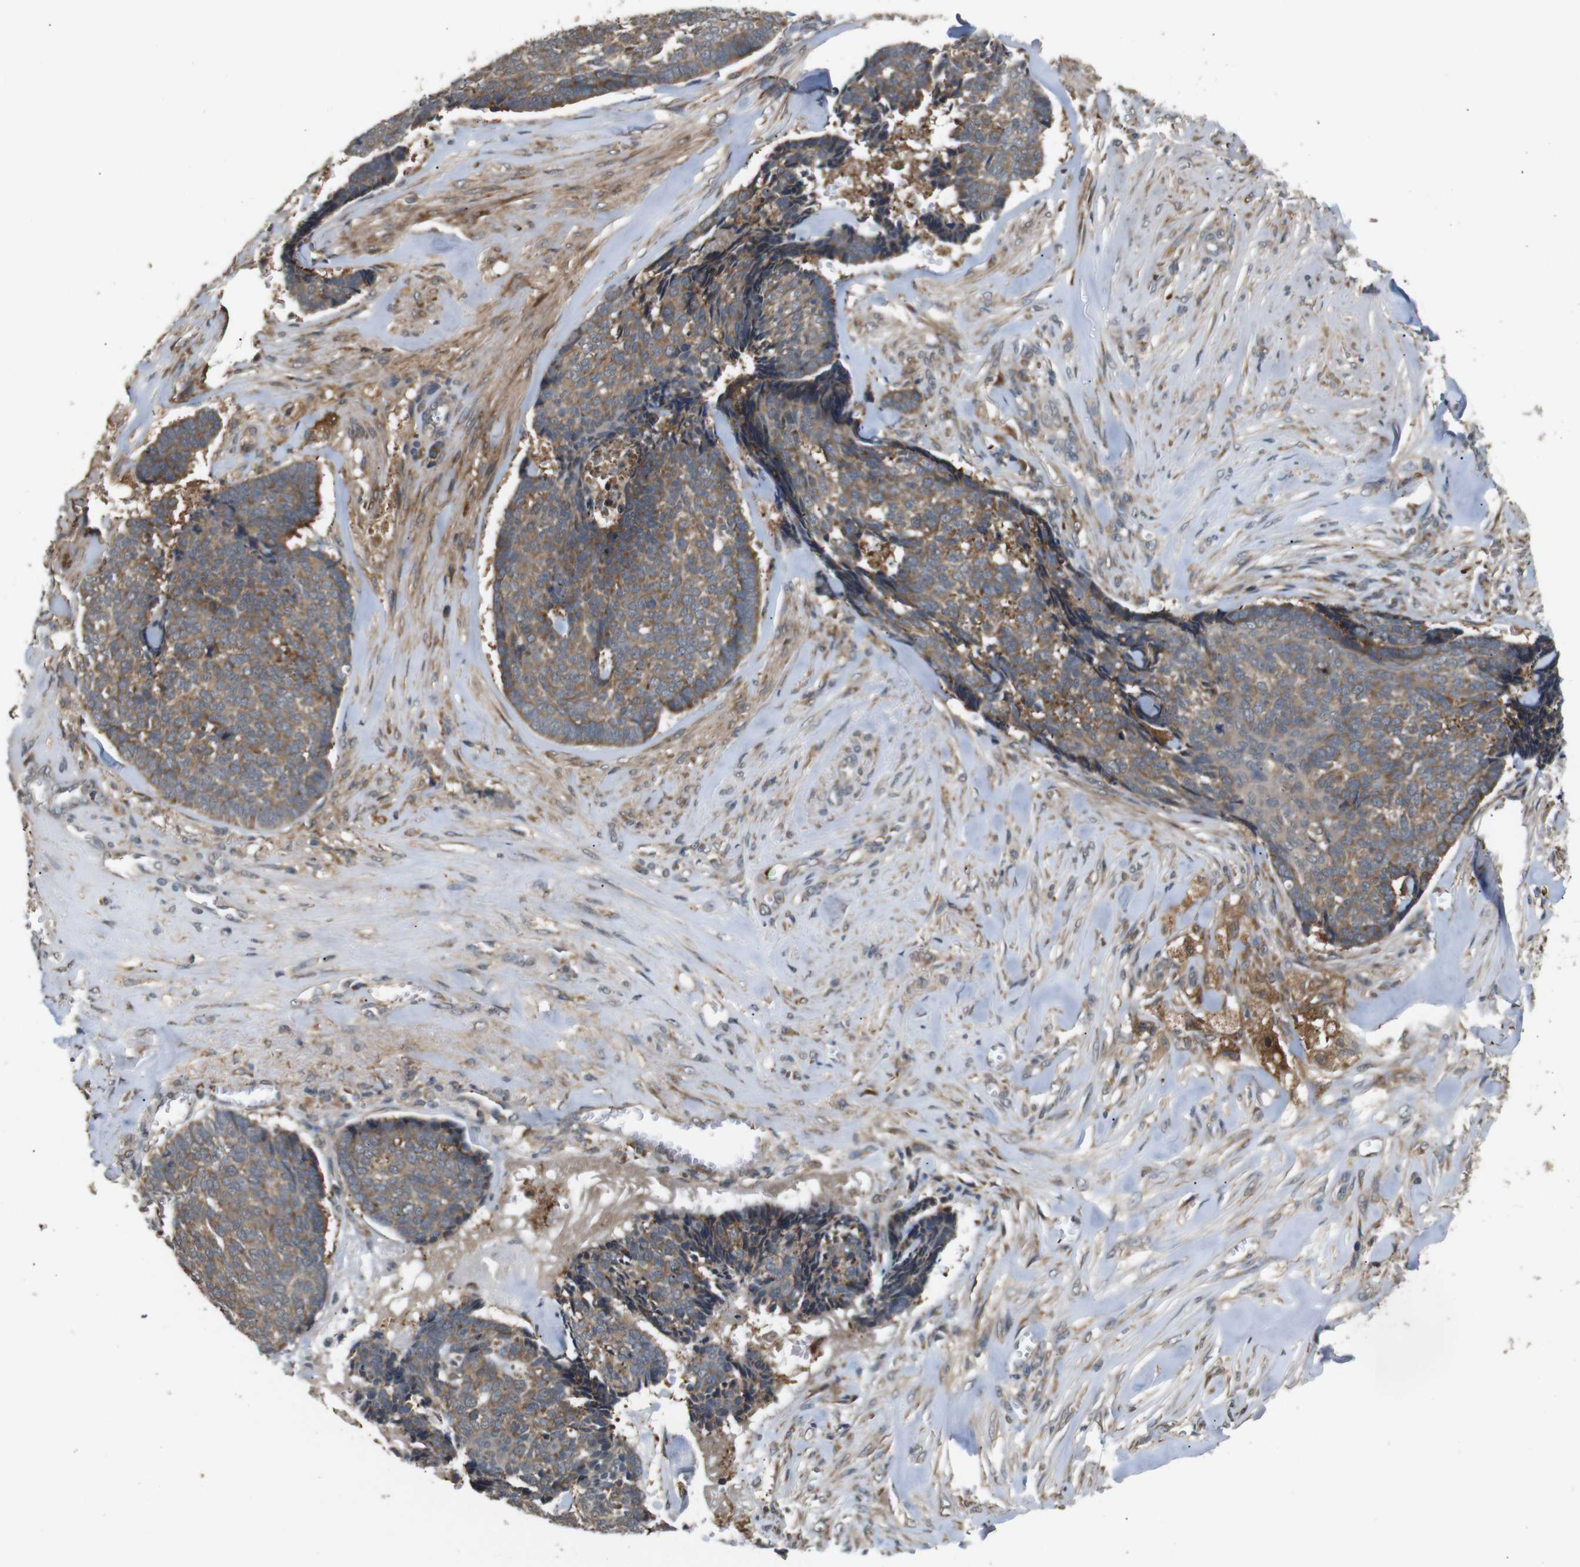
{"staining": {"intensity": "moderate", "quantity": ">75%", "location": "cytoplasmic/membranous"}, "tissue": "skin cancer", "cell_type": "Tumor cells", "image_type": "cancer", "snomed": [{"axis": "morphology", "description": "Basal cell carcinoma"}, {"axis": "topography", "description": "Skin"}], "caption": "A histopathology image showing moderate cytoplasmic/membranous positivity in approximately >75% of tumor cells in skin cancer (basal cell carcinoma), as visualized by brown immunohistochemical staining.", "gene": "EPHB2", "patient": {"sex": "male", "age": 84}}